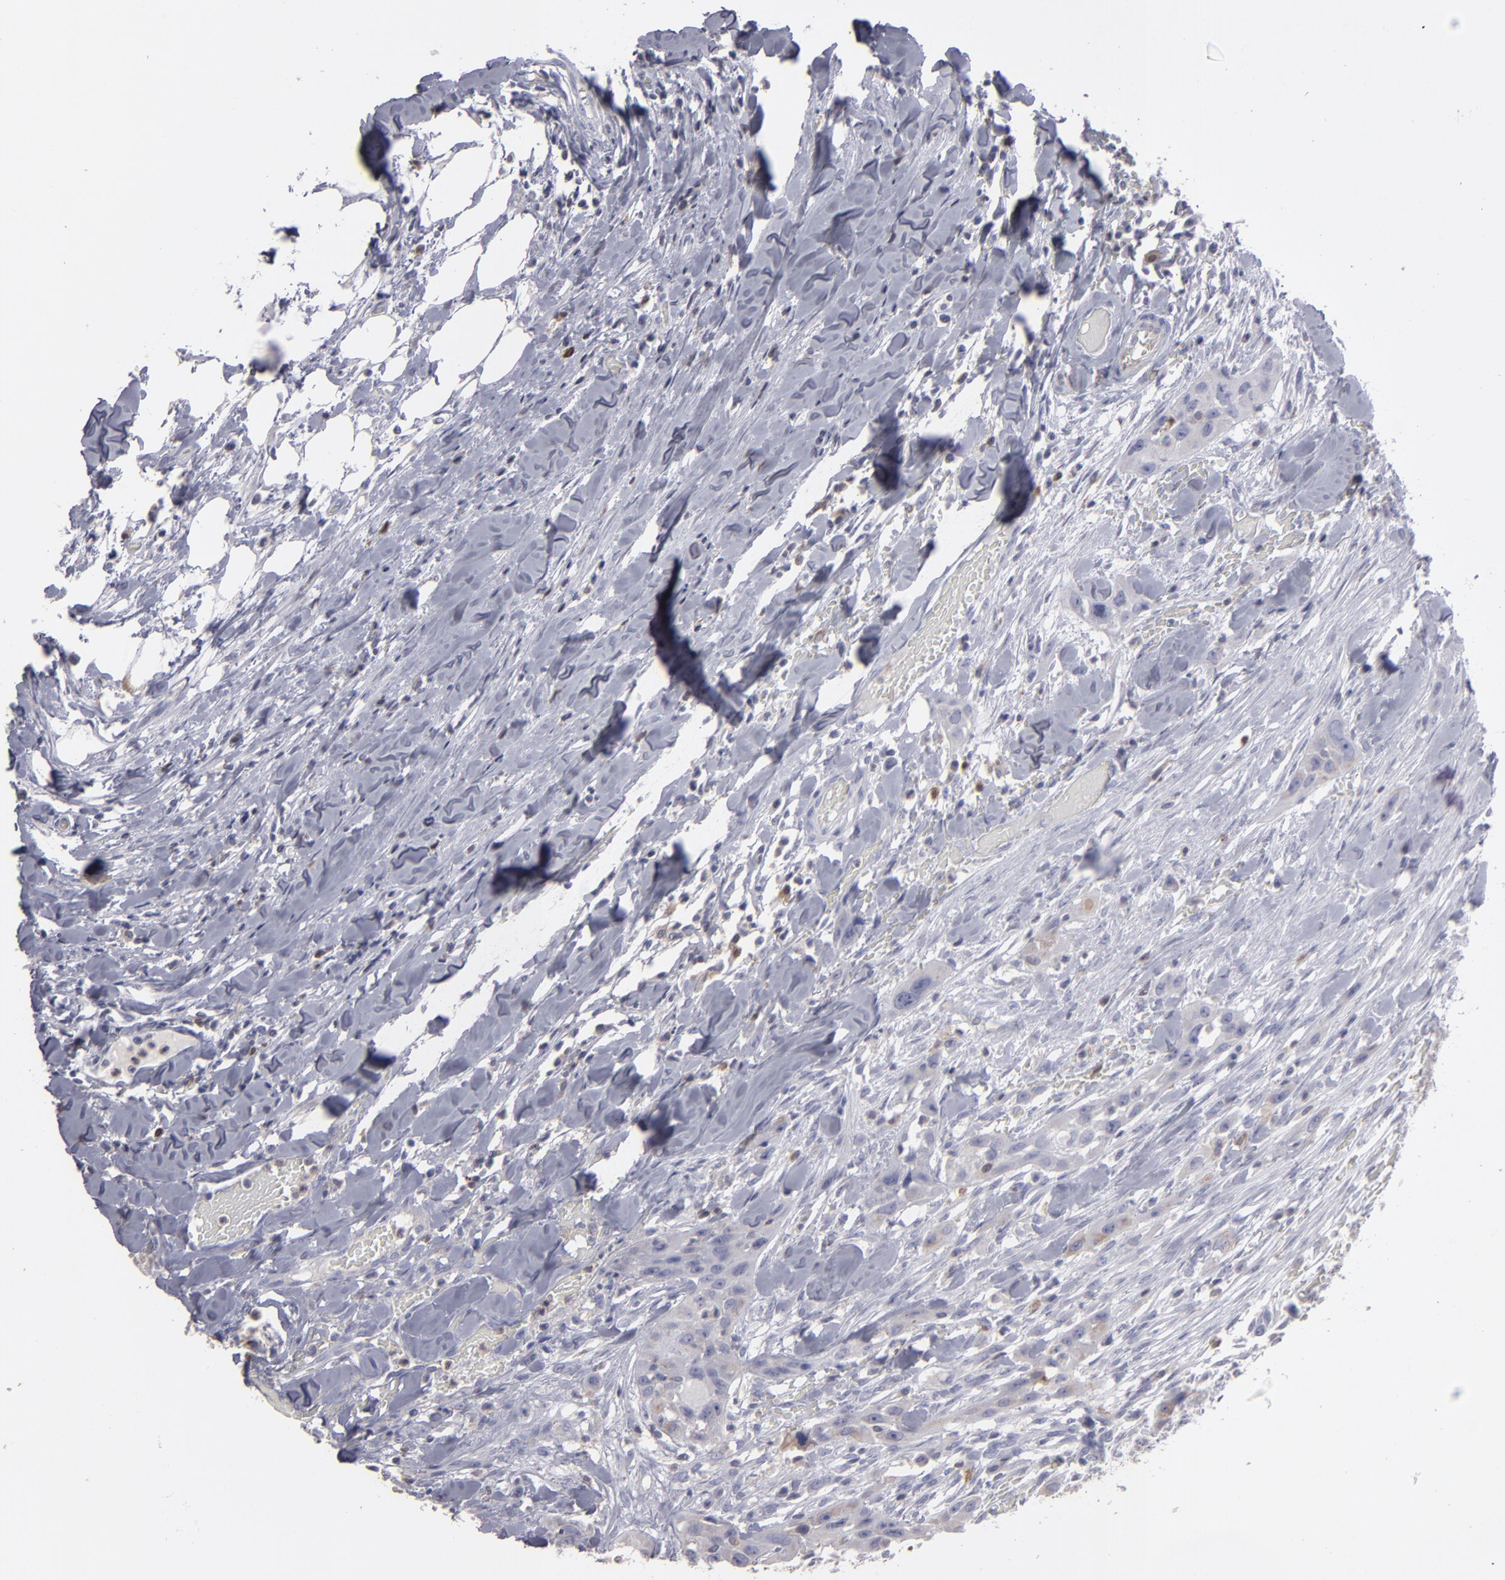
{"staining": {"intensity": "weak", "quantity": "<25%", "location": "cytoplasmic/membranous"}, "tissue": "head and neck cancer", "cell_type": "Tumor cells", "image_type": "cancer", "snomed": [{"axis": "morphology", "description": "Neoplasm, malignant, NOS"}, {"axis": "topography", "description": "Salivary gland"}, {"axis": "topography", "description": "Head-Neck"}], "caption": "Immunohistochemistry (IHC) of head and neck cancer demonstrates no positivity in tumor cells. The staining was performed using DAB to visualize the protein expression in brown, while the nuclei were stained in blue with hematoxylin (Magnification: 20x).", "gene": "SEMA3G", "patient": {"sex": "male", "age": 43}}